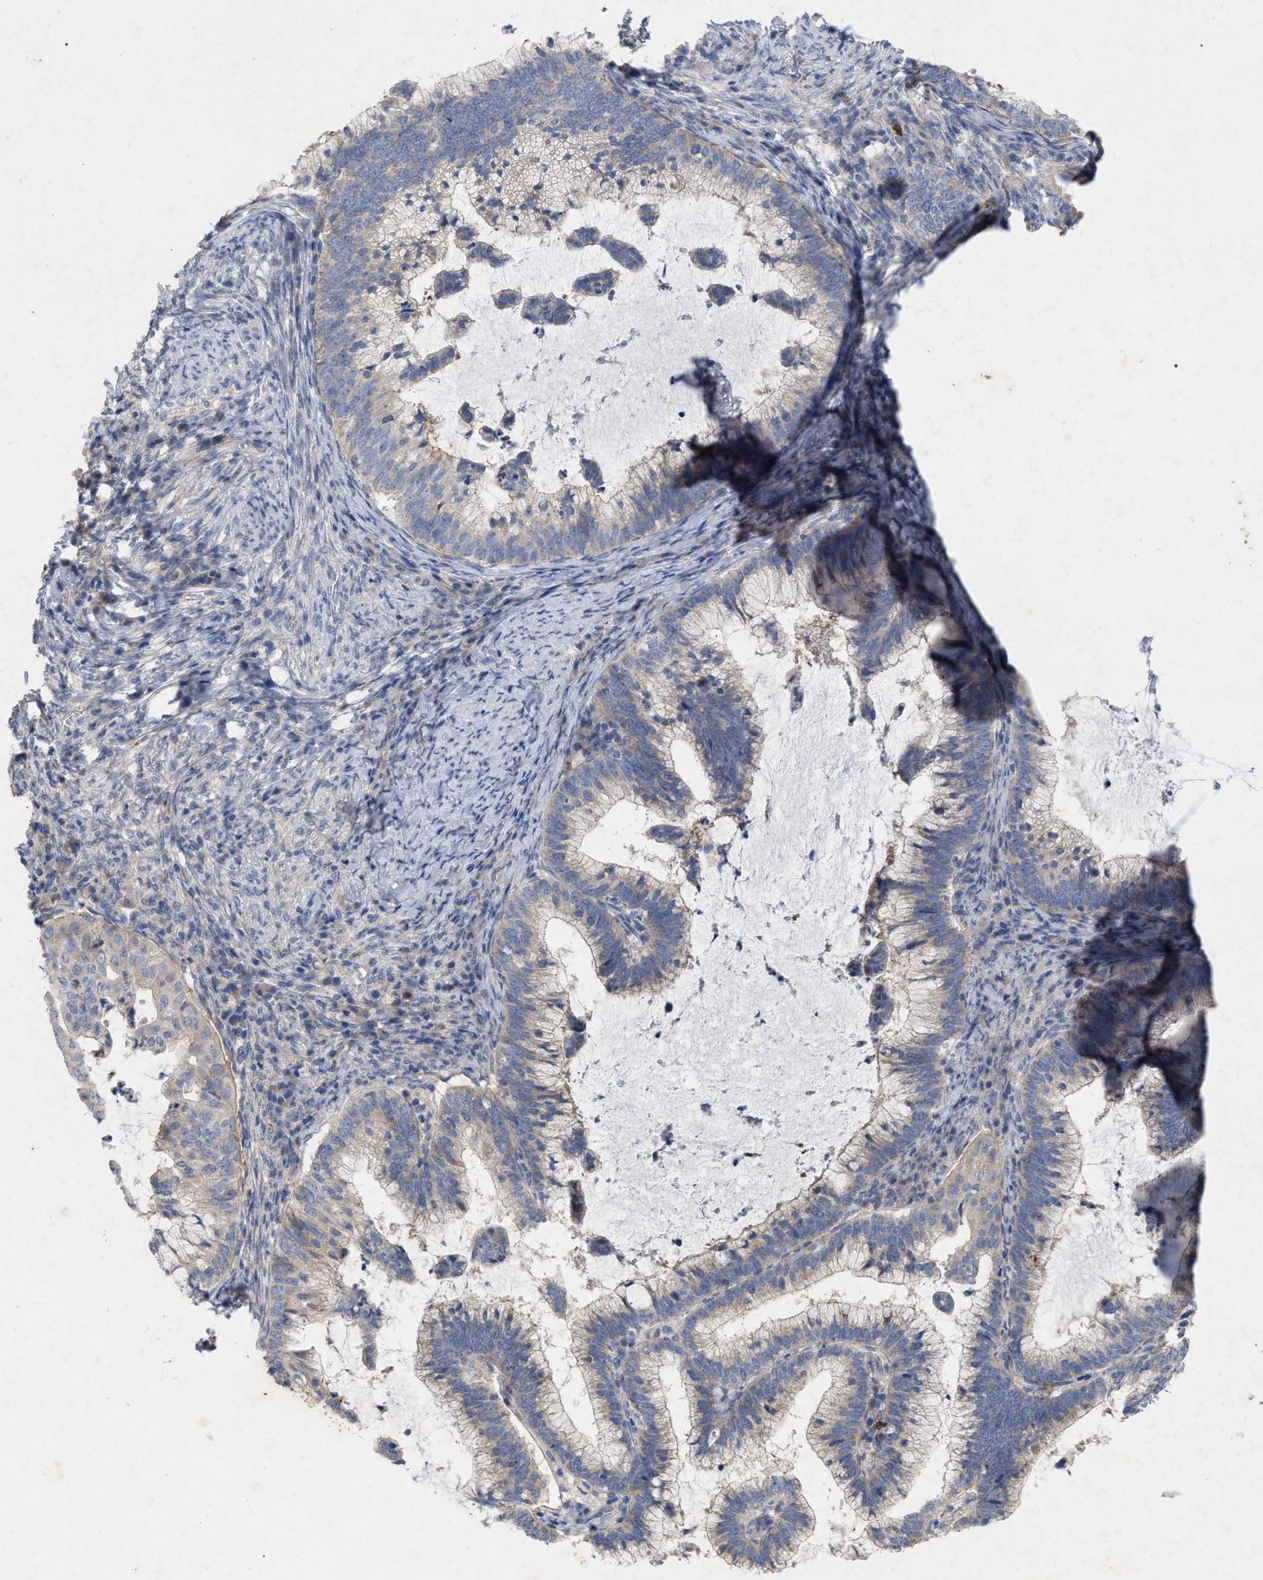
{"staining": {"intensity": "weak", "quantity": "<25%", "location": "cytoplasmic/membranous"}, "tissue": "cervical cancer", "cell_type": "Tumor cells", "image_type": "cancer", "snomed": [{"axis": "morphology", "description": "Adenocarcinoma, NOS"}, {"axis": "topography", "description": "Cervix"}], "caption": "An image of human adenocarcinoma (cervical) is negative for staining in tumor cells. (DAB (3,3'-diaminobenzidine) immunohistochemistry, high magnification).", "gene": "VIP", "patient": {"sex": "female", "age": 36}}